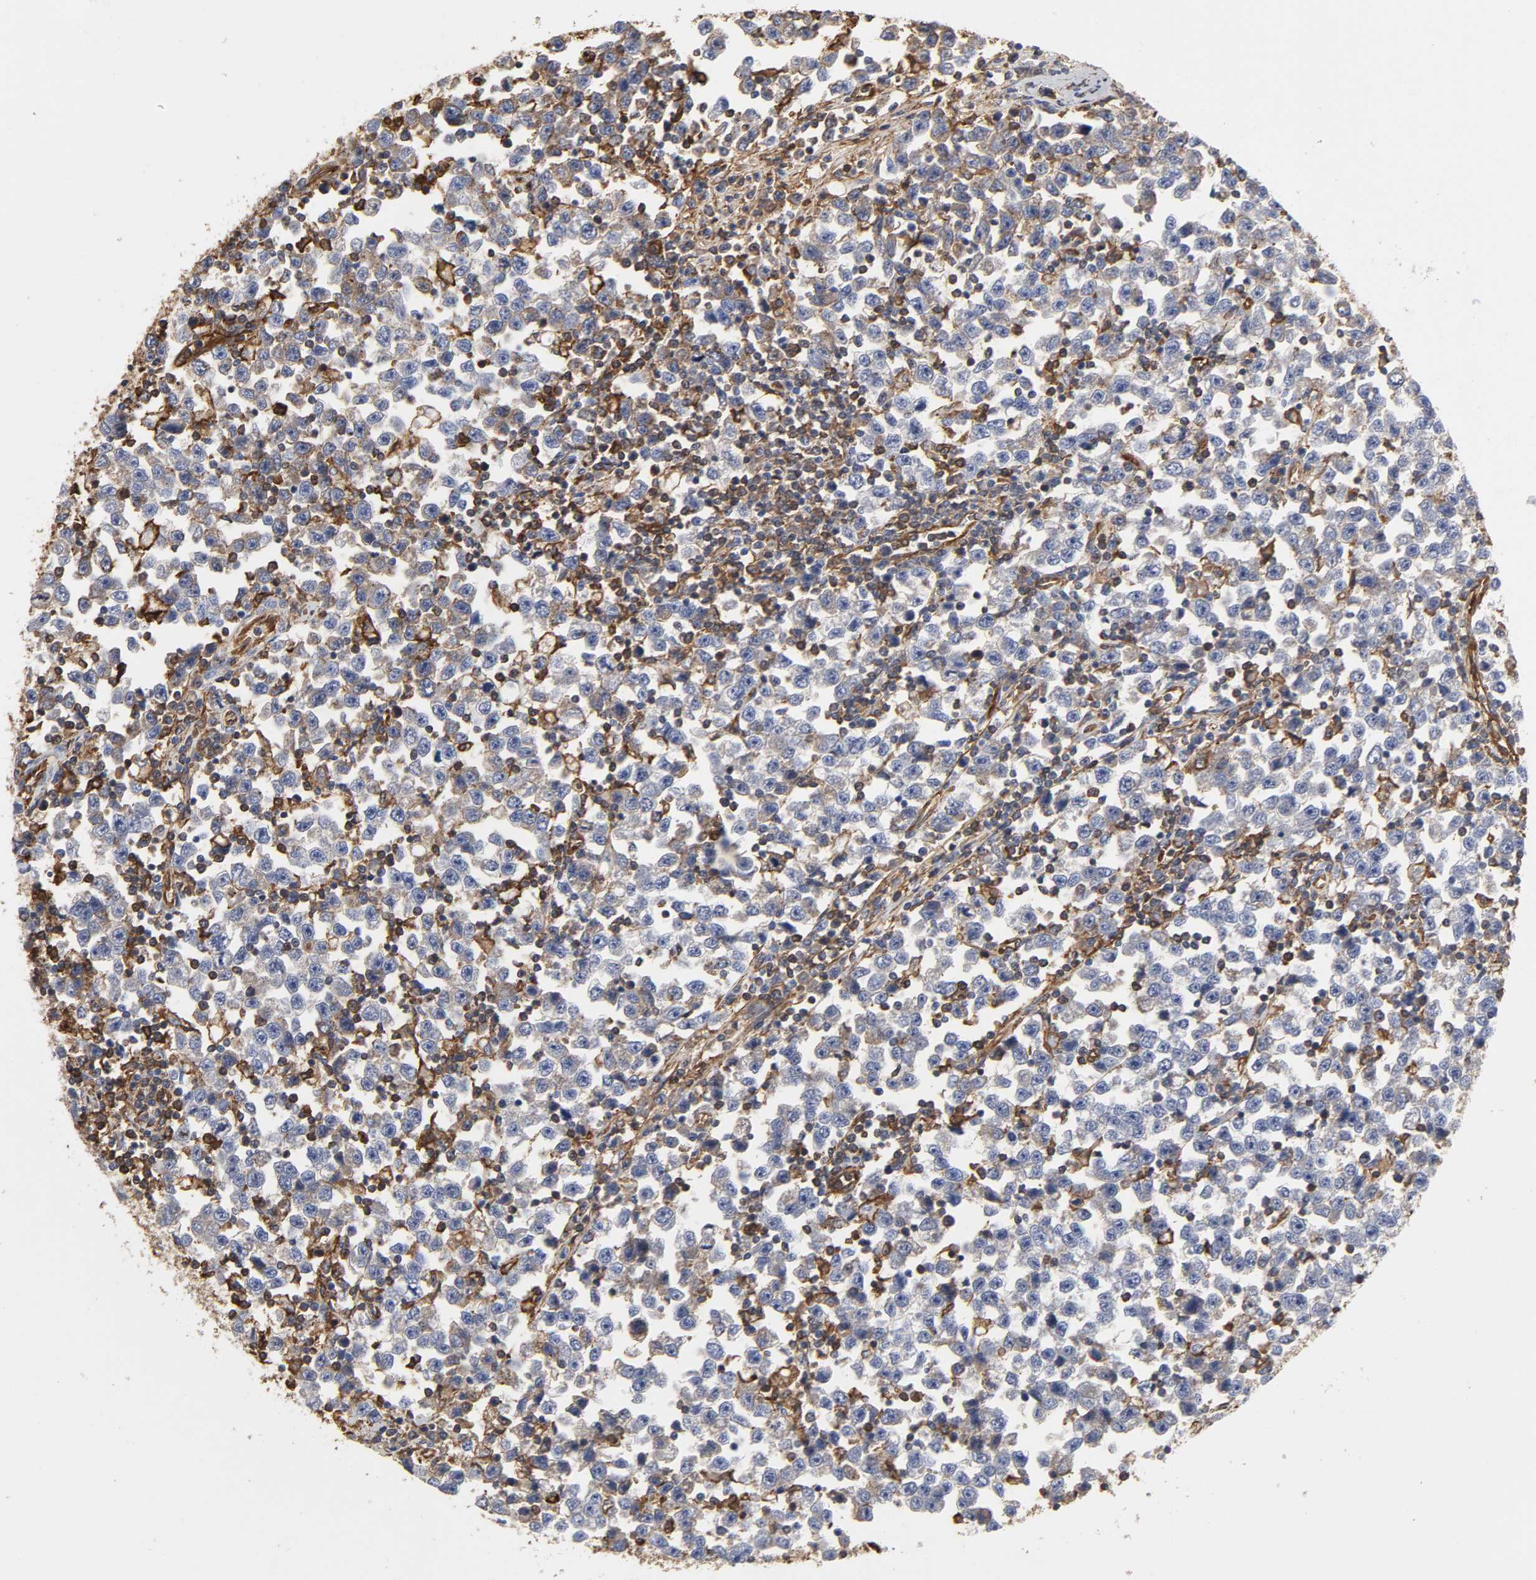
{"staining": {"intensity": "weak", "quantity": "<25%", "location": "cytoplasmic/membranous"}, "tissue": "testis cancer", "cell_type": "Tumor cells", "image_type": "cancer", "snomed": [{"axis": "morphology", "description": "Seminoma, NOS"}, {"axis": "topography", "description": "Testis"}], "caption": "A micrograph of testis cancer stained for a protein demonstrates no brown staining in tumor cells.", "gene": "ANXA2", "patient": {"sex": "male", "age": 43}}